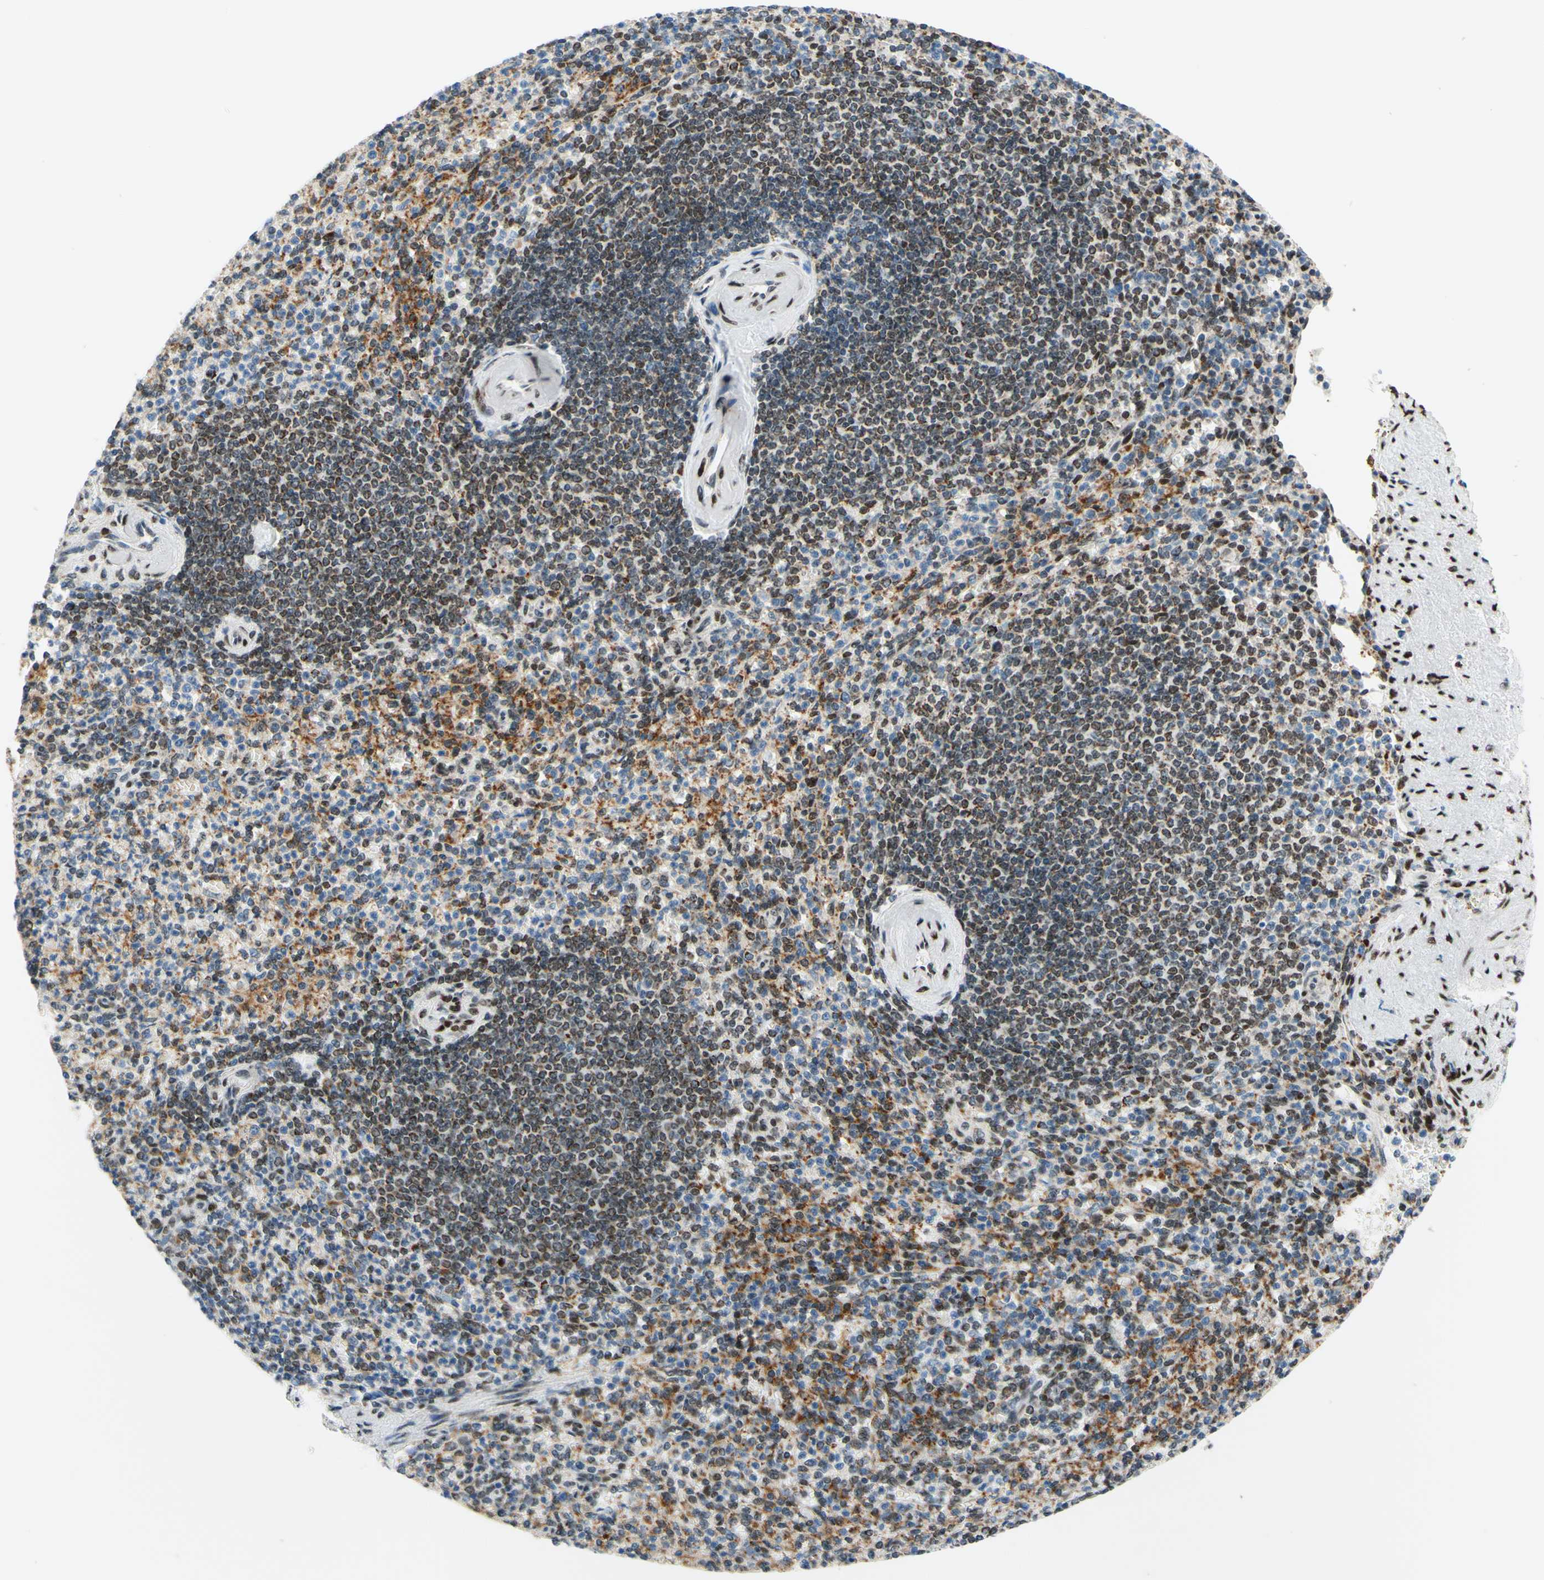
{"staining": {"intensity": "moderate", "quantity": "25%-75%", "location": "cytoplasmic/membranous,nuclear"}, "tissue": "spleen", "cell_type": "Cells in red pulp", "image_type": "normal", "snomed": [{"axis": "morphology", "description": "Normal tissue, NOS"}, {"axis": "topography", "description": "Spleen"}], "caption": "This image demonstrates immunohistochemistry staining of benign human spleen, with medium moderate cytoplasmic/membranous,nuclear positivity in approximately 25%-75% of cells in red pulp.", "gene": "CBX7", "patient": {"sex": "female", "age": 74}}